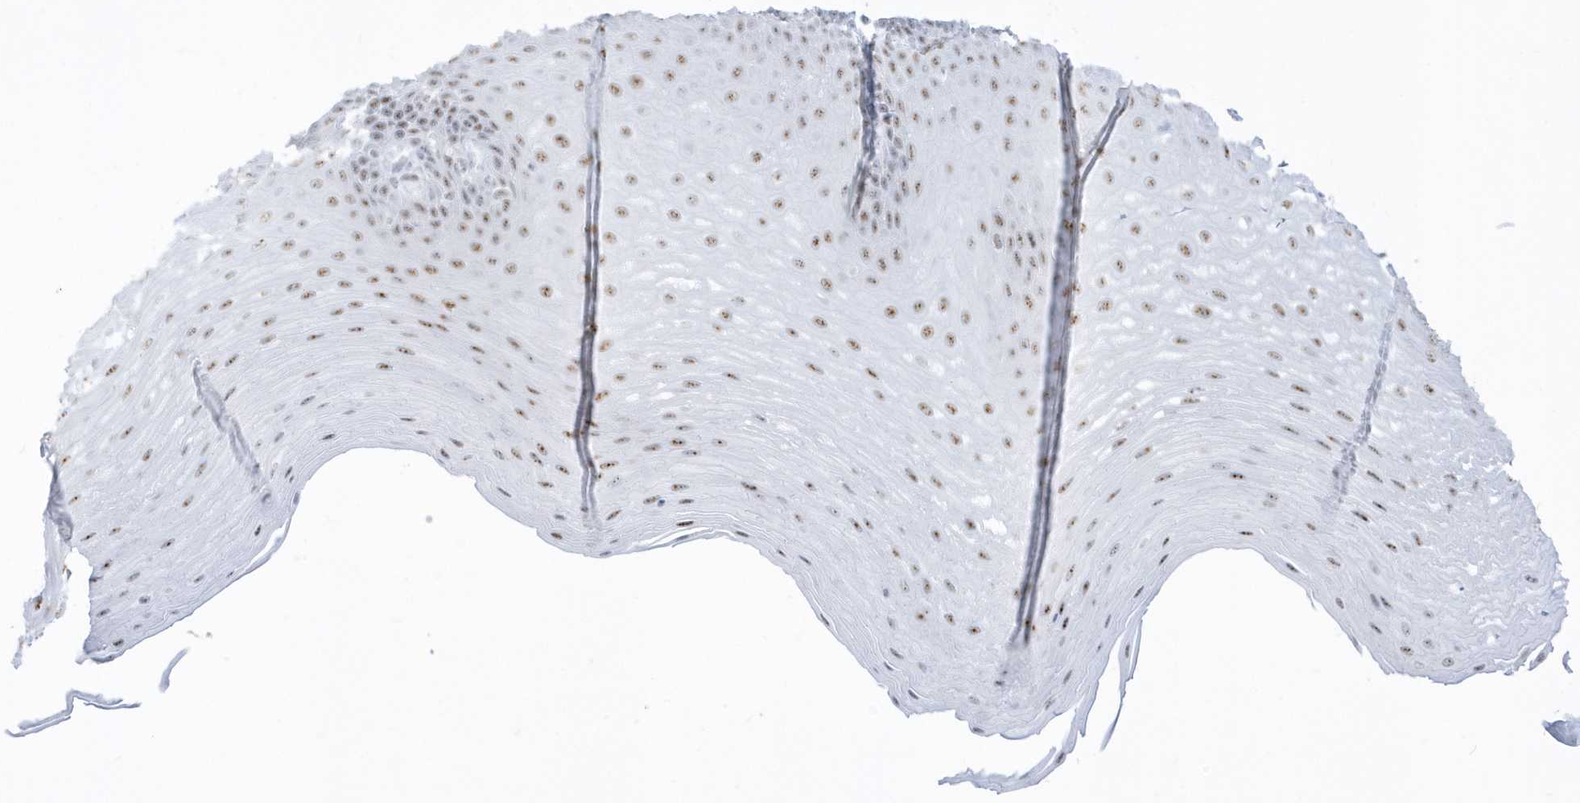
{"staining": {"intensity": "moderate", "quantity": ">75%", "location": "nuclear"}, "tissue": "esophagus", "cell_type": "Squamous epithelial cells", "image_type": "normal", "snomed": [{"axis": "morphology", "description": "Normal tissue, NOS"}, {"axis": "topography", "description": "Esophagus"}], "caption": "Esophagus stained with DAB immunohistochemistry displays medium levels of moderate nuclear positivity in about >75% of squamous epithelial cells. (DAB (3,3'-diaminobenzidine) IHC, brown staining for protein, blue staining for nuclei).", "gene": "PLEKHN1", "patient": {"sex": "male", "age": 62}}